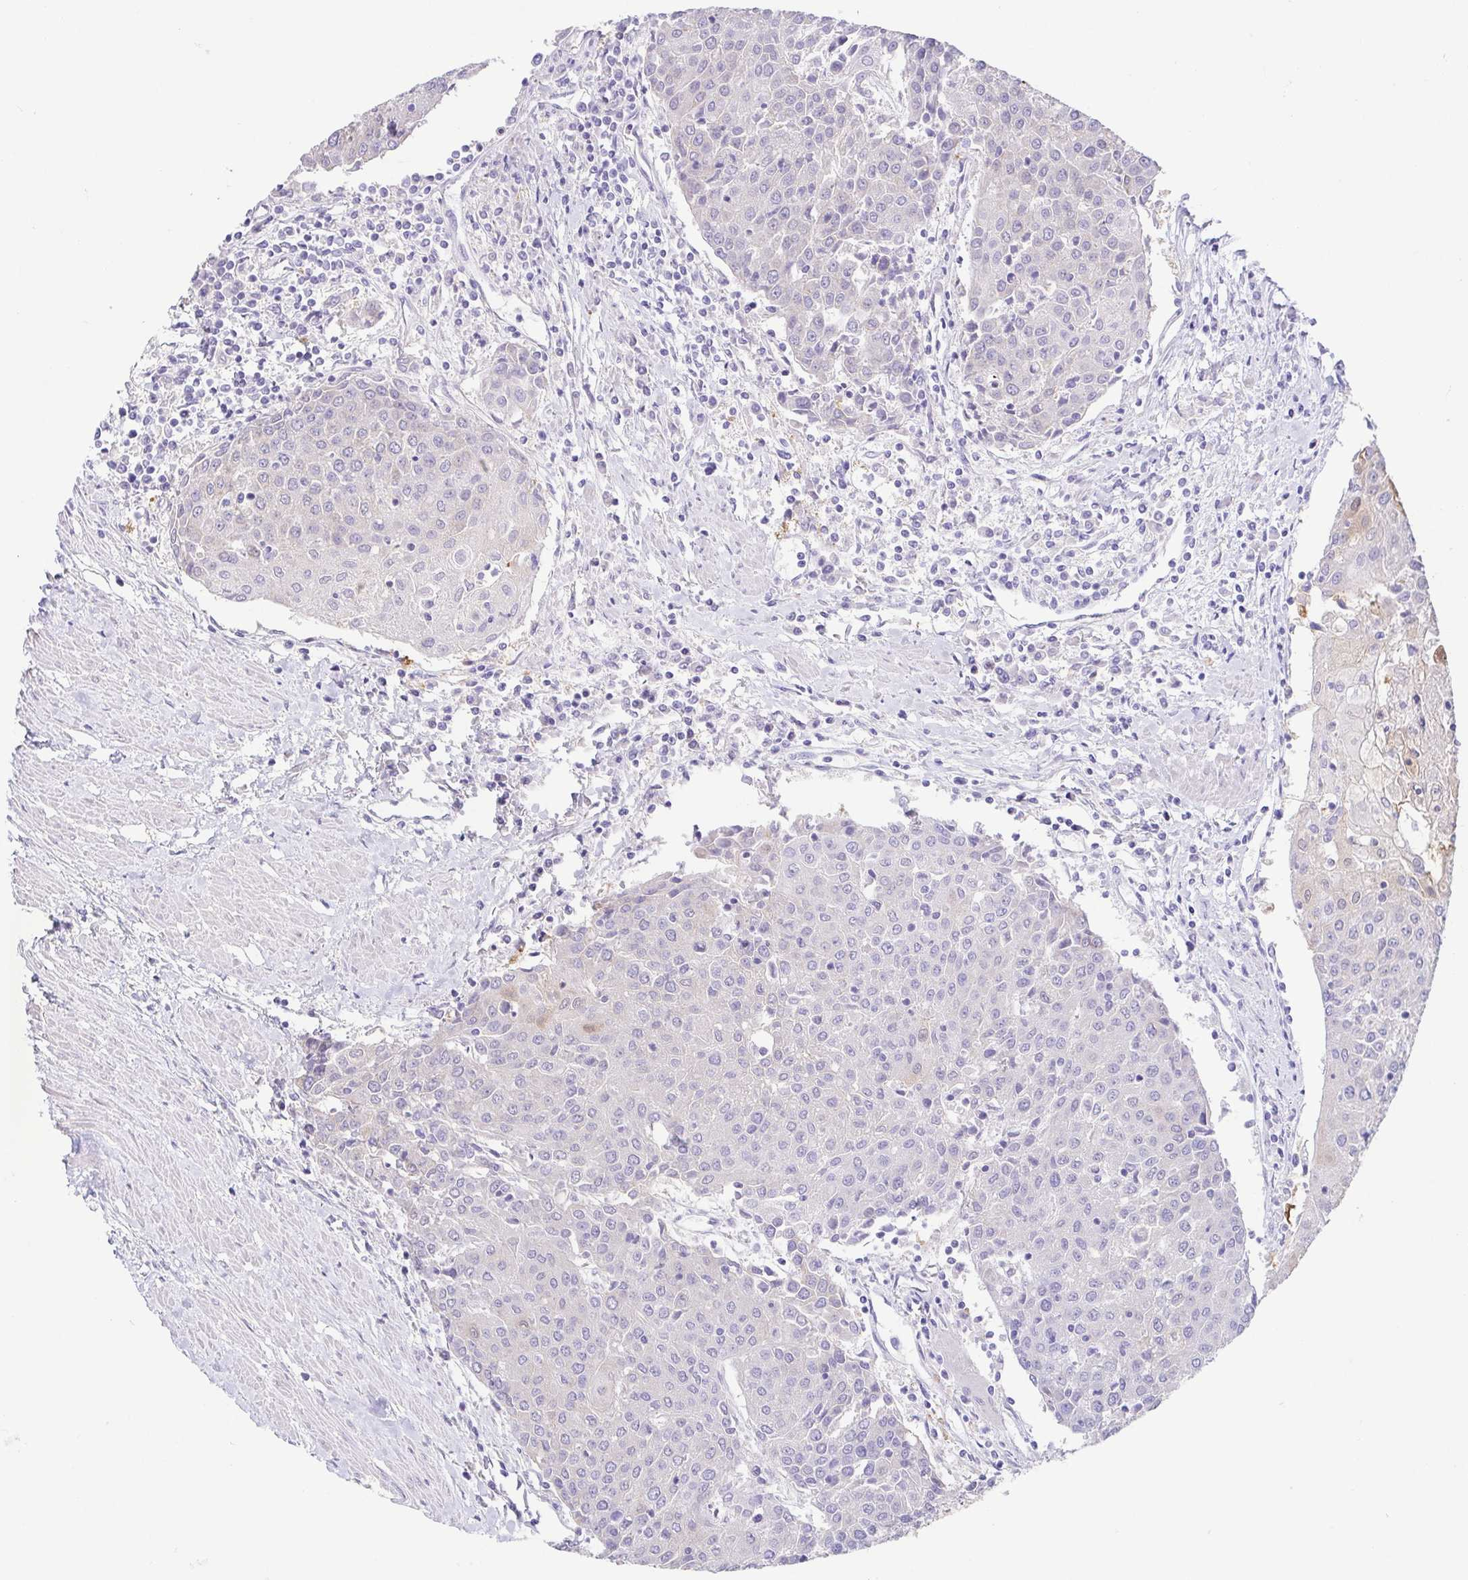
{"staining": {"intensity": "negative", "quantity": "none", "location": "none"}, "tissue": "urothelial cancer", "cell_type": "Tumor cells", "image_type": "cancer", "snomed": [{"axis": "morphology", "description": "Urothelial carcinoma, High grade"}, {"axis": "topography", "description": "Urinary bladder"}], "caption": "Immunohistochemistry of human high-grade urothelial carcinoma reveals no staining in tumor cells.", "gene": "FABP3", "patient": {"sex": "female", "age": 85}}